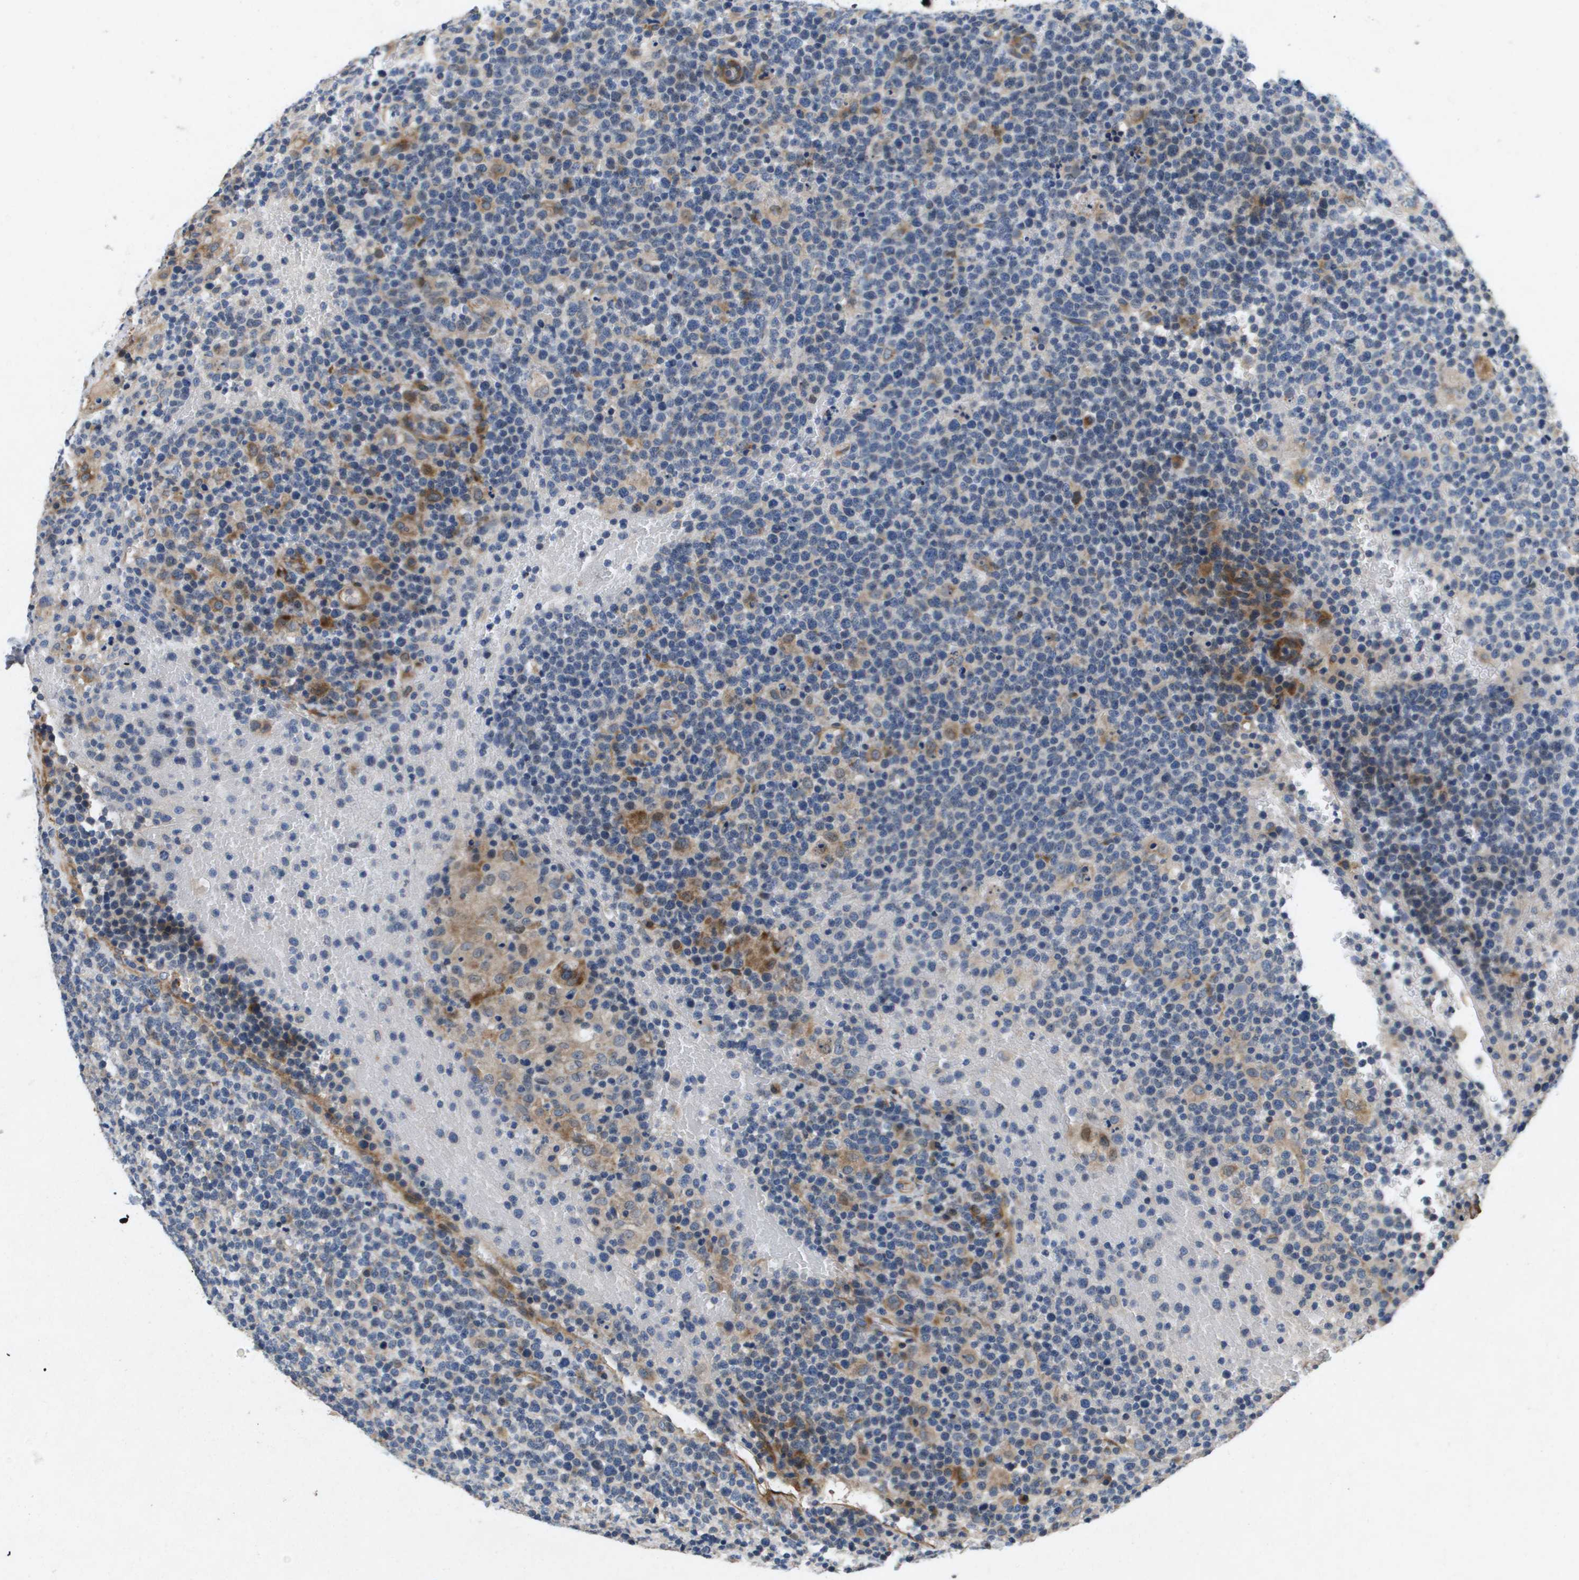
{"staining": {"intensity": "weak", "quantity": "<25%", "location": "cytoplasmic/membranous"}, "tissue": "lymphoma", "cell_type": "Tumor cells", "image_type": "cancer", "snomed": [{"axis": "morphology", "description": "Malignant lymphoma, non-Hodgkin's type, High grade"}, {"axis": "topography", "description": "Lymph node"}], "caption": "An immunohistochemistry histopathology image of lymphoma is shown. There is no staining in tumor cells of lymphoma. (DAB (3,3'-diaminobenzidine) IHC visualized using brightfield microscopy, high magnification).", "gene": "ENTPD2", "patient": {"sex": "male", "age": 61}}